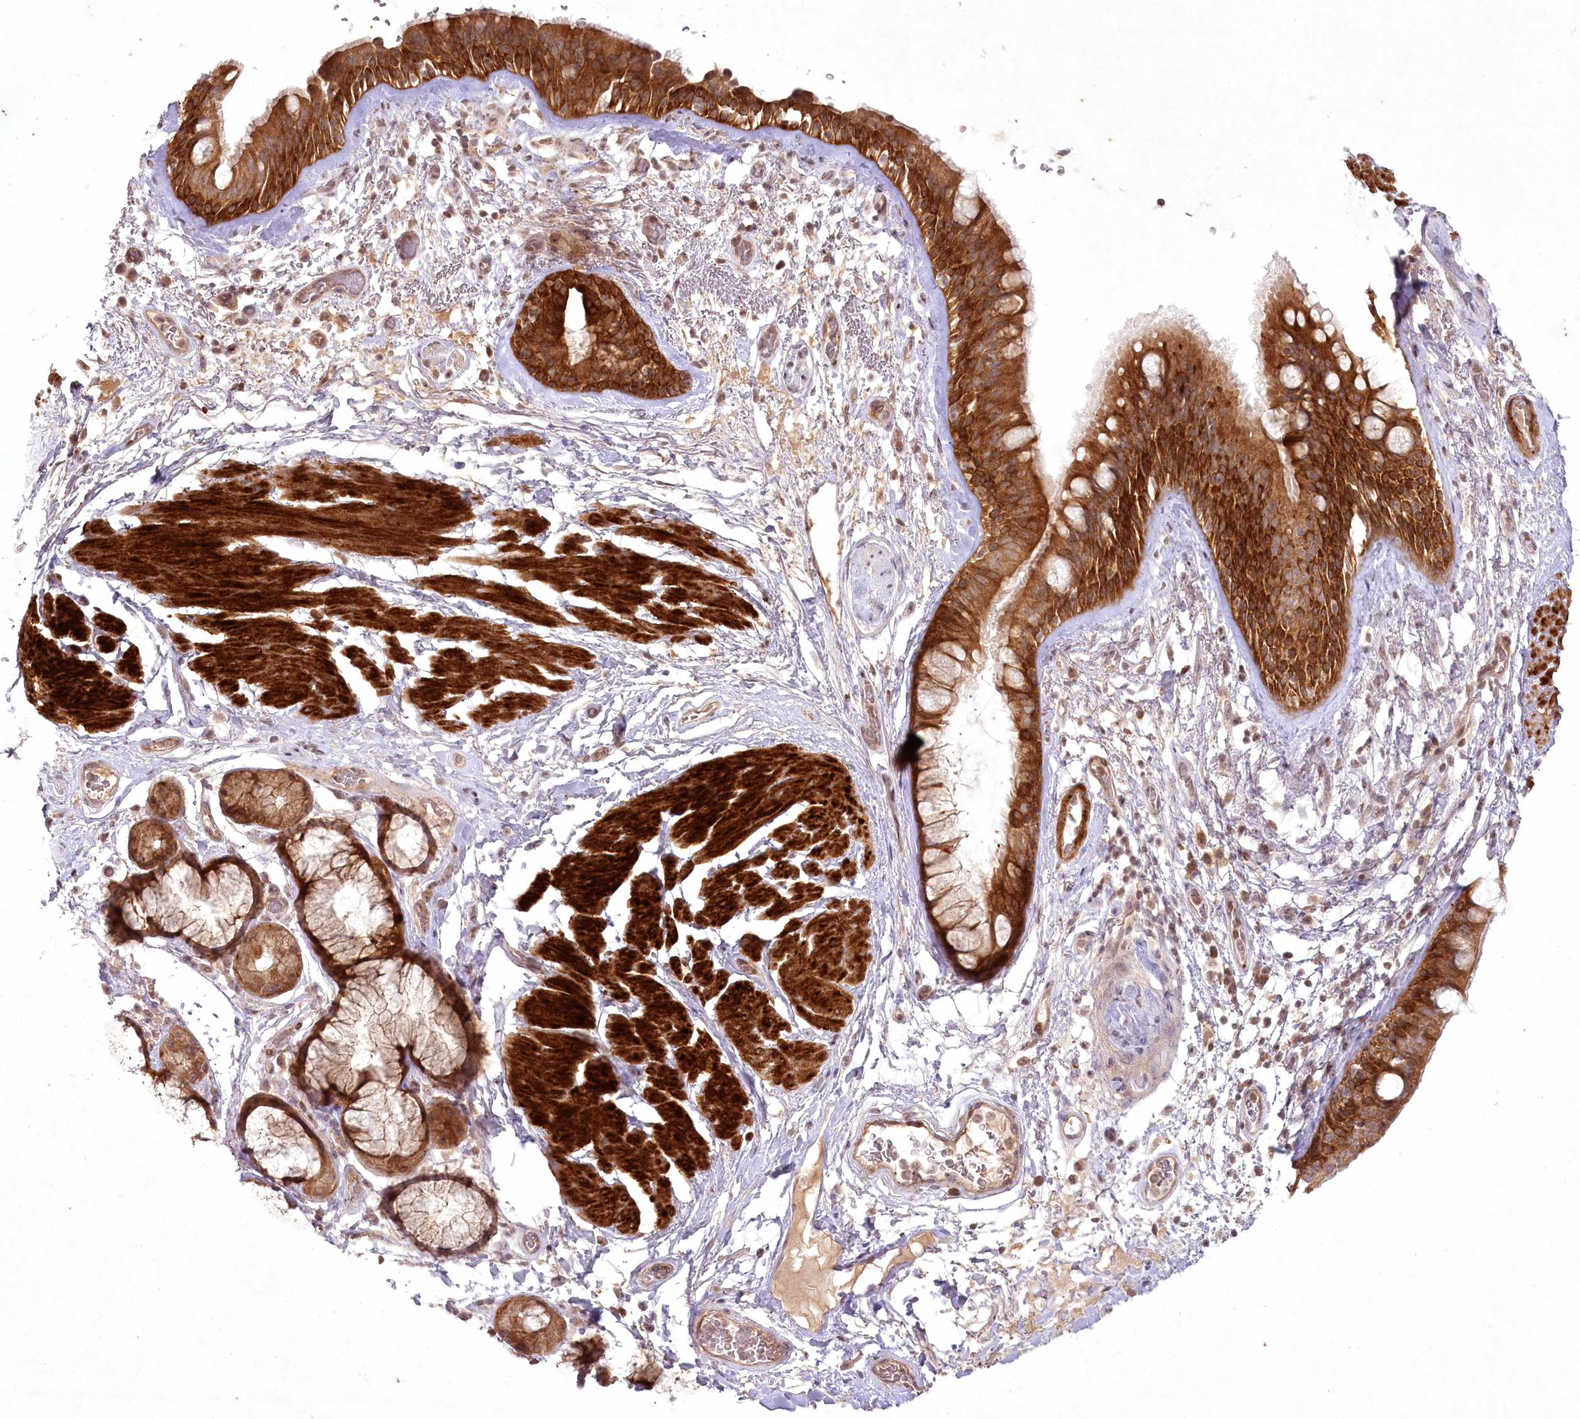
{"staining": {"intensity": "strong", "quantity": ">75%", "location": "cytoplasmic/membranous"}, "tissue": "bronchus", "cell_type": "Respiratory epithelial cells", "image_type": "normal", "snomed": [{"axis": "morphology", "description": "Normal tissue, NOS"}, {"axis": "topography", "description": "Cartilage tissue"}], "caption": "High-magnification brightfield microscopy of benign bronchus stained with DAB (brown) and counterstained with hematoxylin (blue). respiratory epithelial cells exhibit strong cytoplasmic/membranous positivity is identified in approximately>75% of cells. The staining was performed using DAB to visualize the protein expression in brown, while the nuclei were stained in blue with hematoxylin (Magnification: 20x).", "gene": "SH2D3A", "patient": {"sex": "female", "age": 63}}